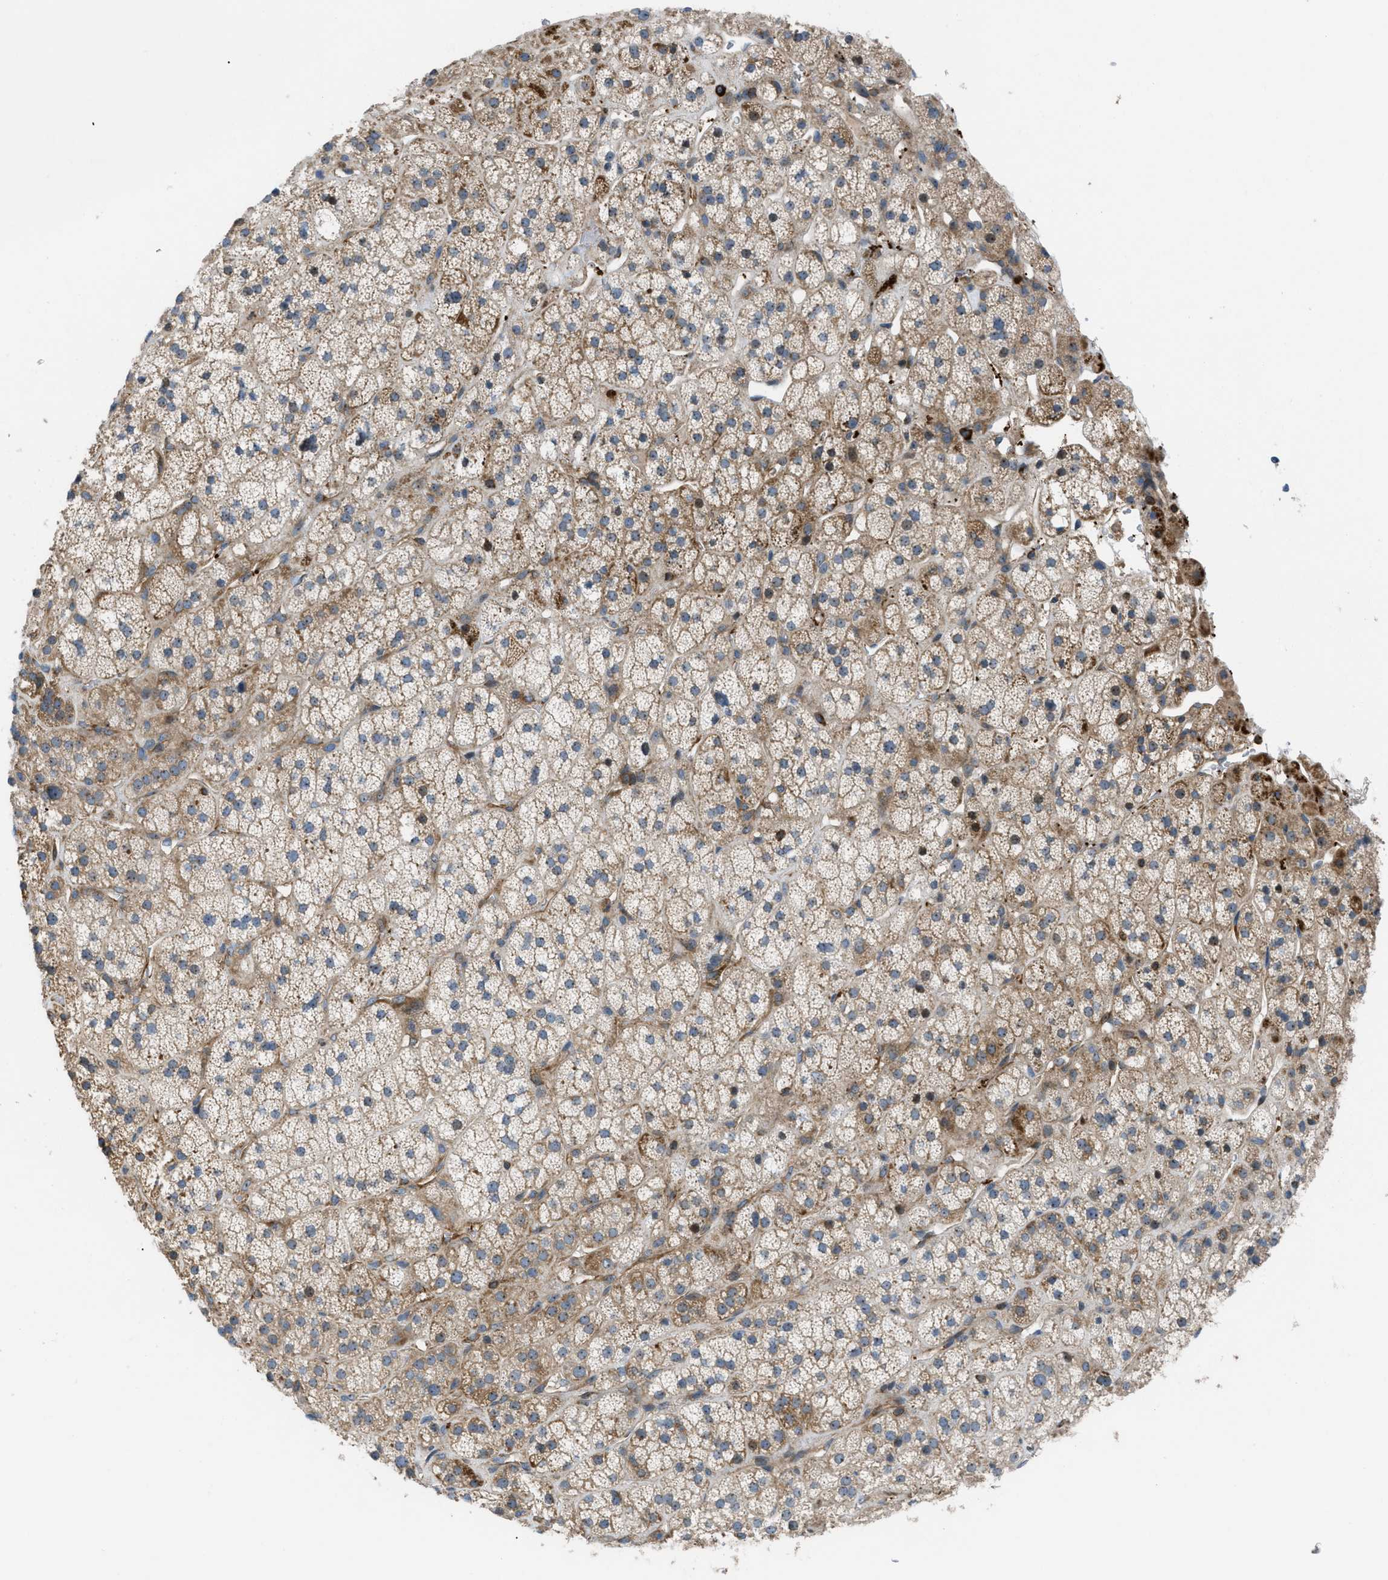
{"staining": {"intensity": "moderate", "quantity": ">75%", "location": "cytoplasmic/membranous"}, "tissue": "adrenal gland", "cell_type": "Glandular cells", "image_type": "normal", "snomed": [{"axis": "morphology", "description": "Normal tissue, NOS"}, {"axis": "topography", "description": "Adrenal gland"}], "caption": "Protein staining of normal adrenal gland demonstrates moderate cytoplasmic/membranous positivity in about >75% of glandular cells. (Brightfield microscopy of DAB IHC at high magnification).", "gene": "ATP2A3", "patient": {"sex": "male", "age": 56}}